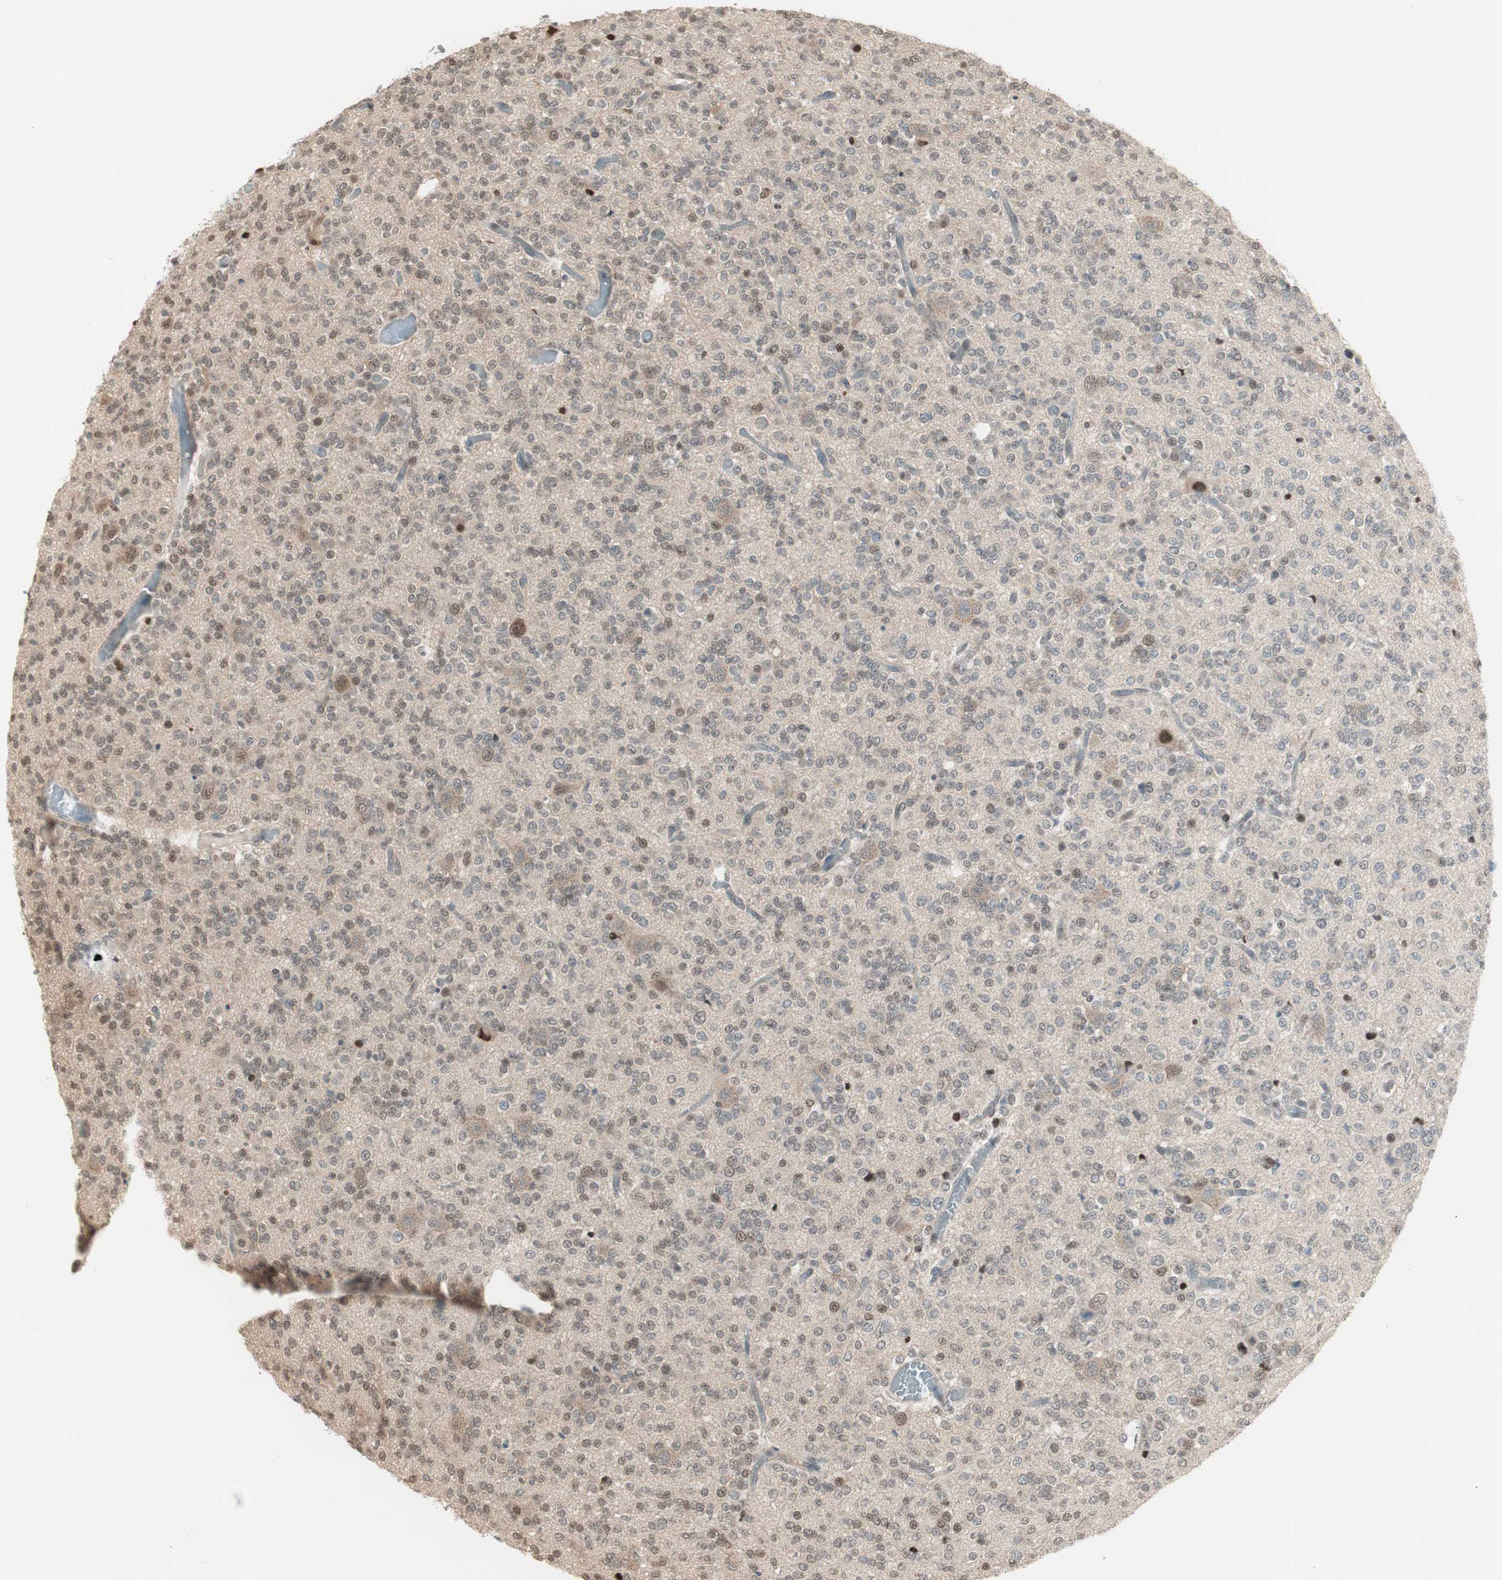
{"staining": {"intensity": "weak", "quantity": "<25%", "location": "cytoplasmic/membranous,nuclear"}, "tissue": "glioma", "cell_type": "Tumor cells", "image_type": "cancer", "snomed": [{"axis": "morphology", "description": "Glioma, malignant, Low grade"}, {"axis": "topography", "description": "Brain"}], "caption": "Human malignant glioma (low-grade) stained for a protein using immunohistochemistry (IHC) shows no positivity in tumor cells.", "gene": "LONP2", "patient": {"sex": "male", "age": 38}}